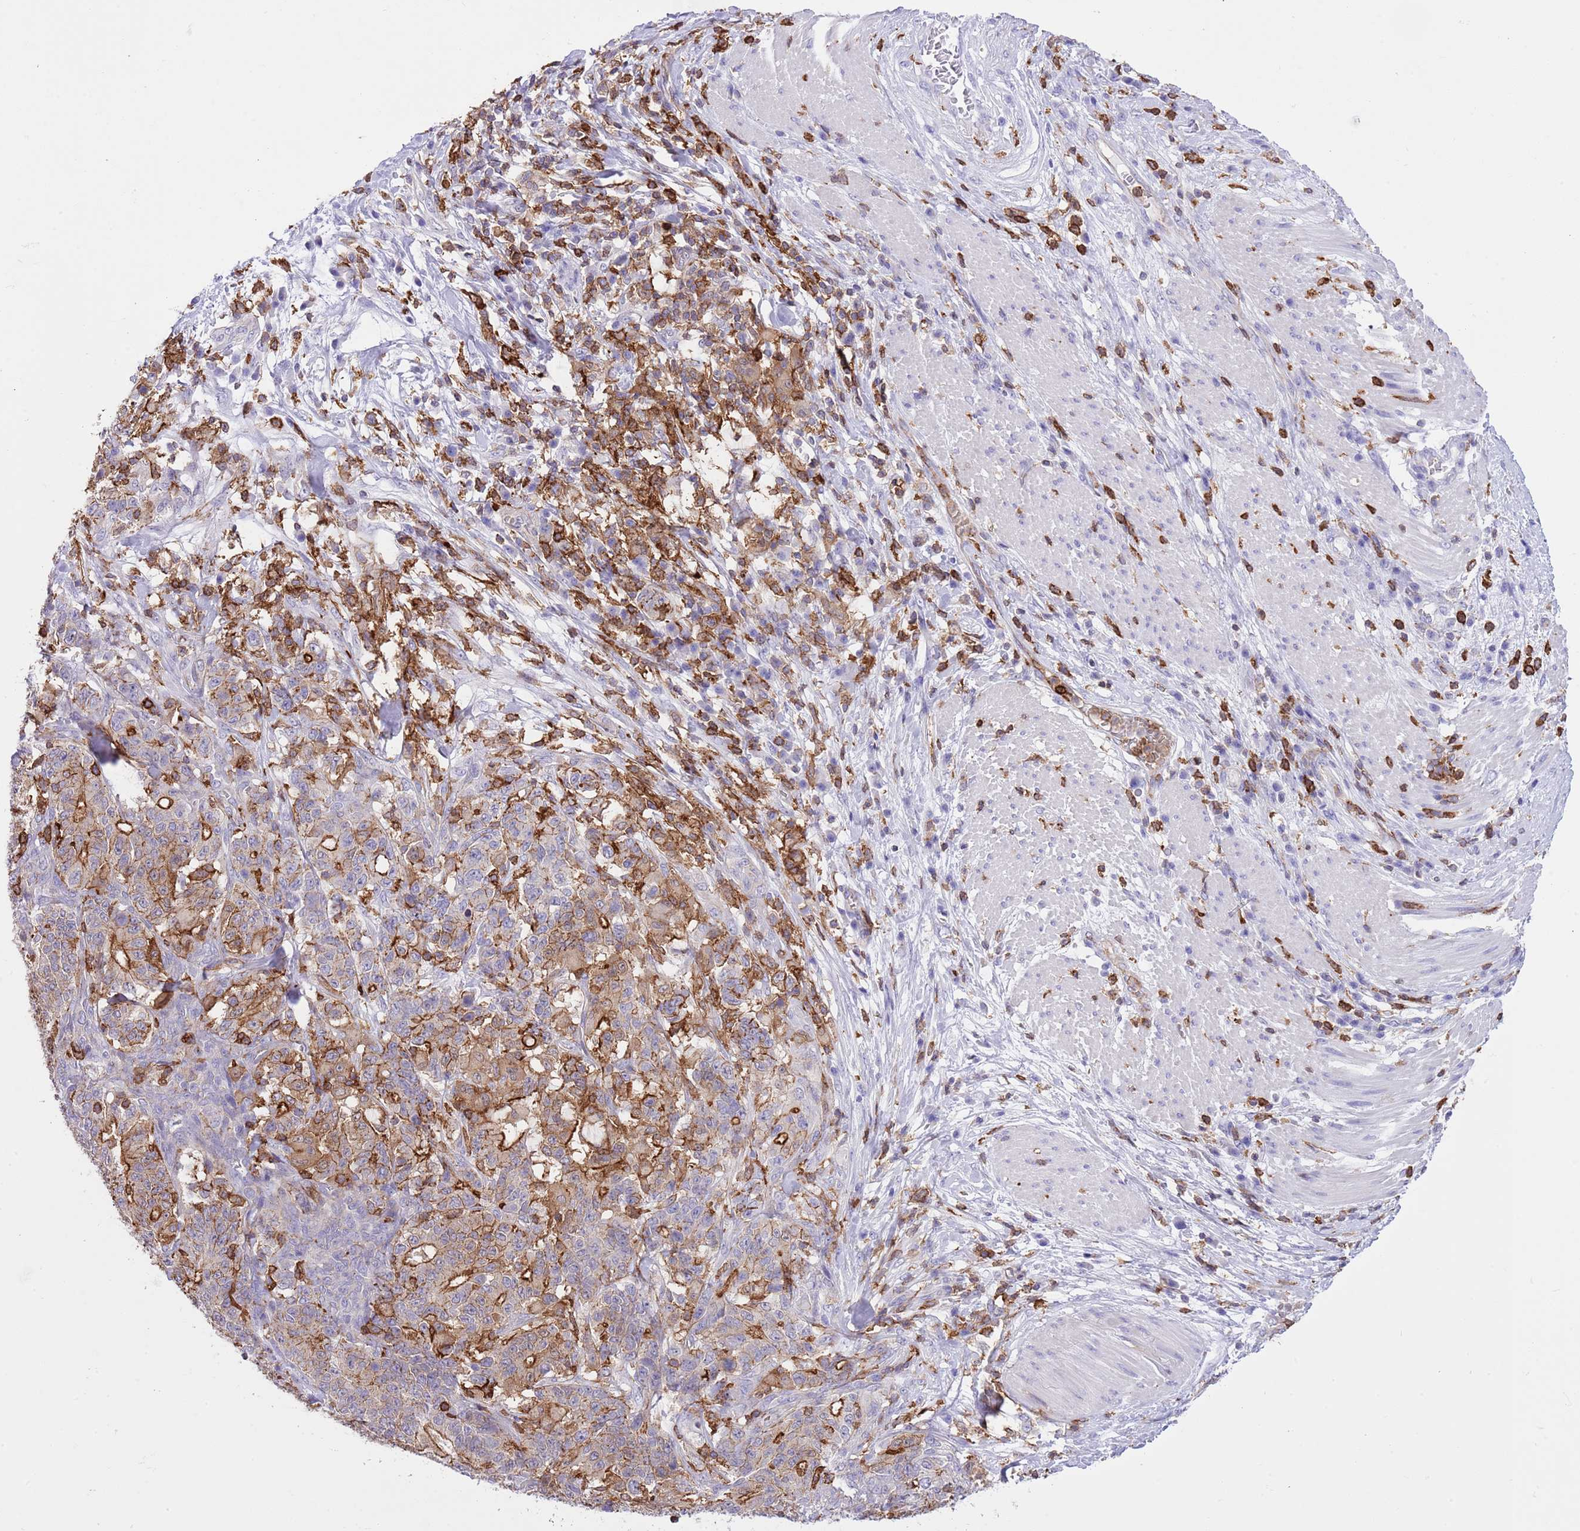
{"staining": {"intensity": "moderate", "quantity": "25%-75%", "location": "cytoplasmic/membranous"}, "tissue": "stomach cancer", "cell_type": "Tumor cells", "image_type": "cancer", "snomed": [{"axis": "morphology", "description": "Normal tissue, NOS"}, {"axis": "morphology", "description": "Adenocarcinoma, NOS"}, {"axis": "topography", "description": "Stomach"}], "caption": "This photomicrograph reveals immunohistochemistry staining of human stomach adenocarcinoma, with medium moderate cytoplasmic/membranous staining in about 25%-75% of tumor cells.", "gene": "EFHD2", "patient": {"sex": "female", "age": 64}}